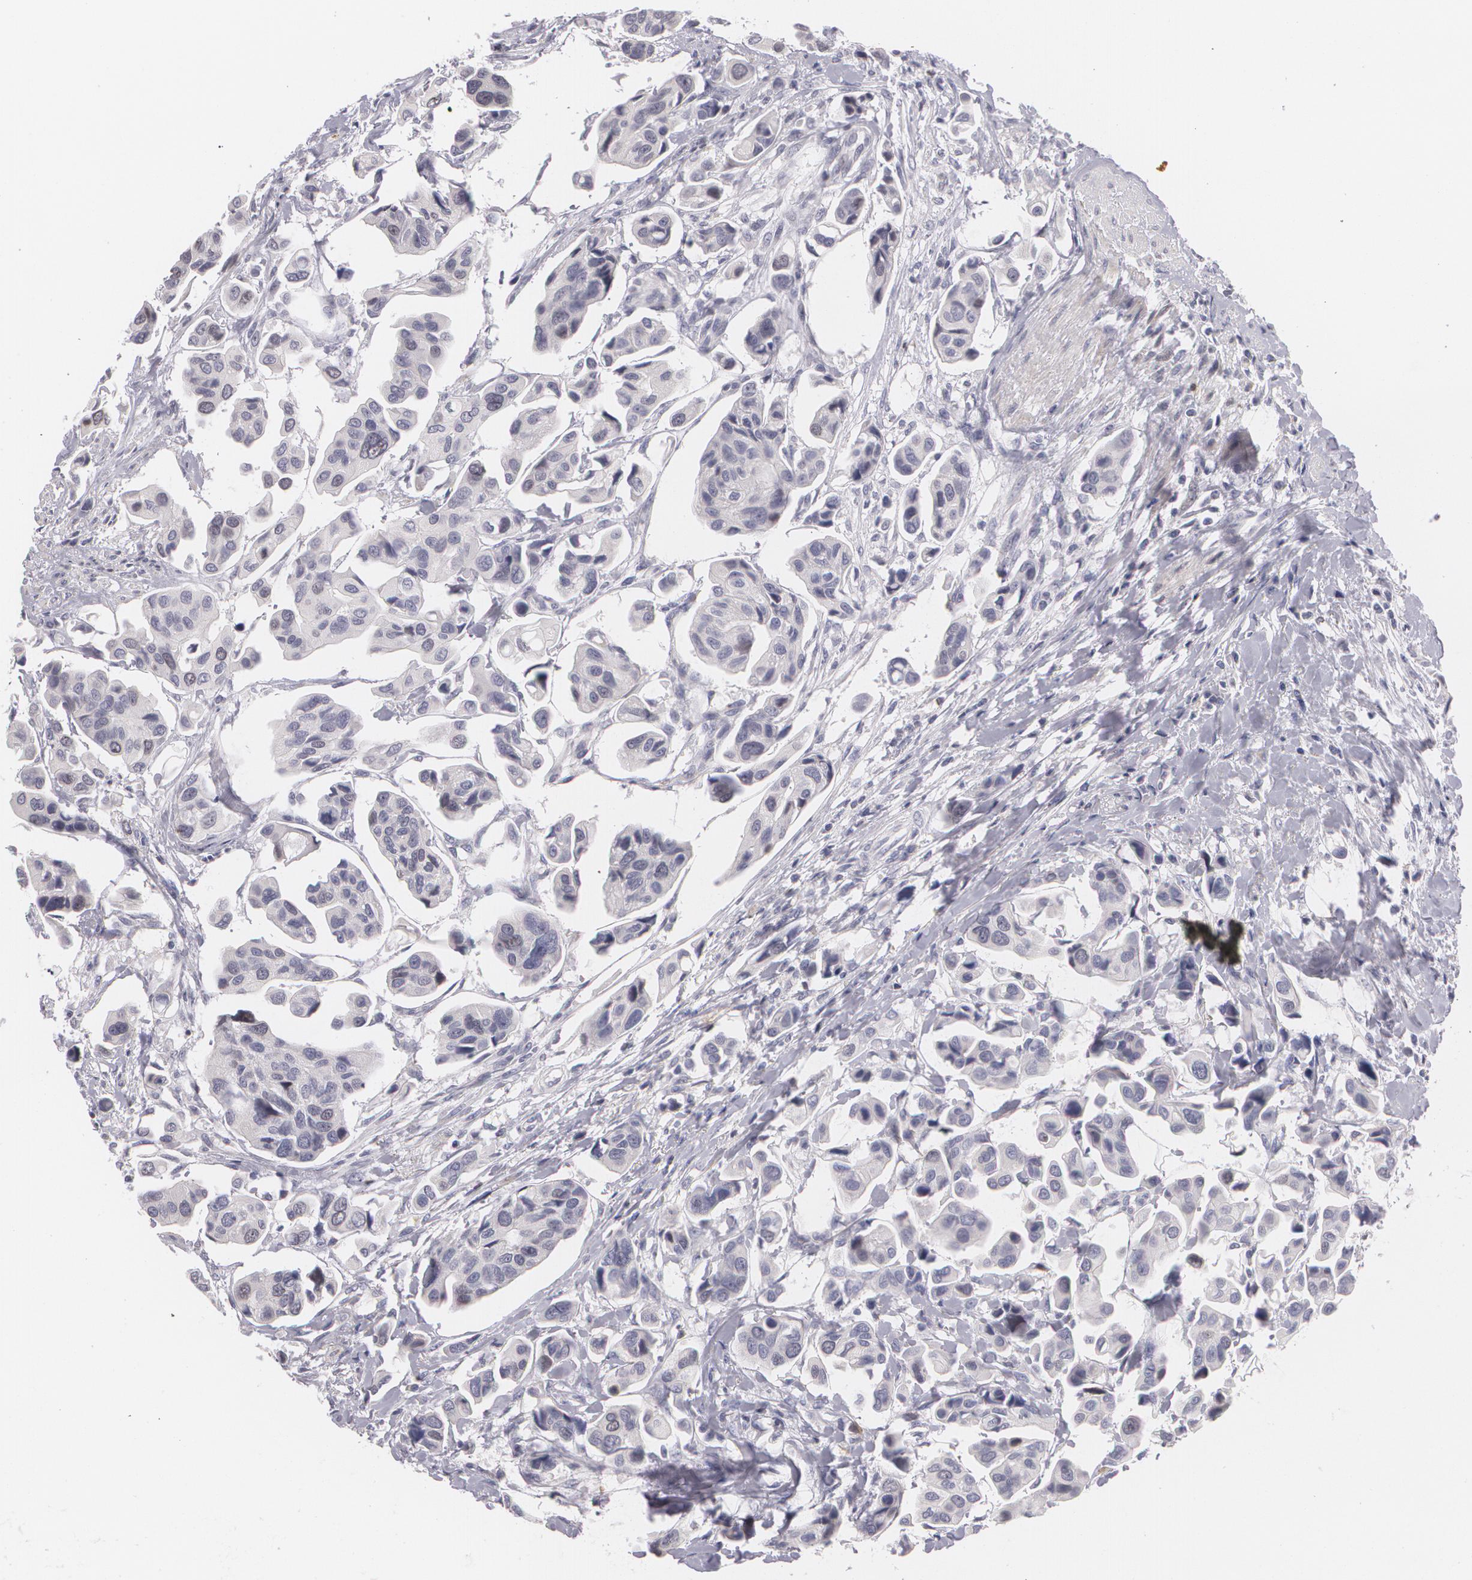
{"staining": {"intensity": "negative", "quantity": "none", "location": "none"}, "tissue": "urothelial cancer", "cell_type": "Tumor cells", "image_type": "cancer", "snomed": [{"axis": "morphology", "description": "Adenocarcinoma, NOS"}, {"axis": "topography", "description": "Urinary bladder"}], "caption": "High power microscopy photomicrograph of an immunohistochemistry micrograph of urothelial cancer, revealing no significant expression in tumor cells.", "gene": "ZBTB16", "patient": {"sex": "male", "age": 61}}